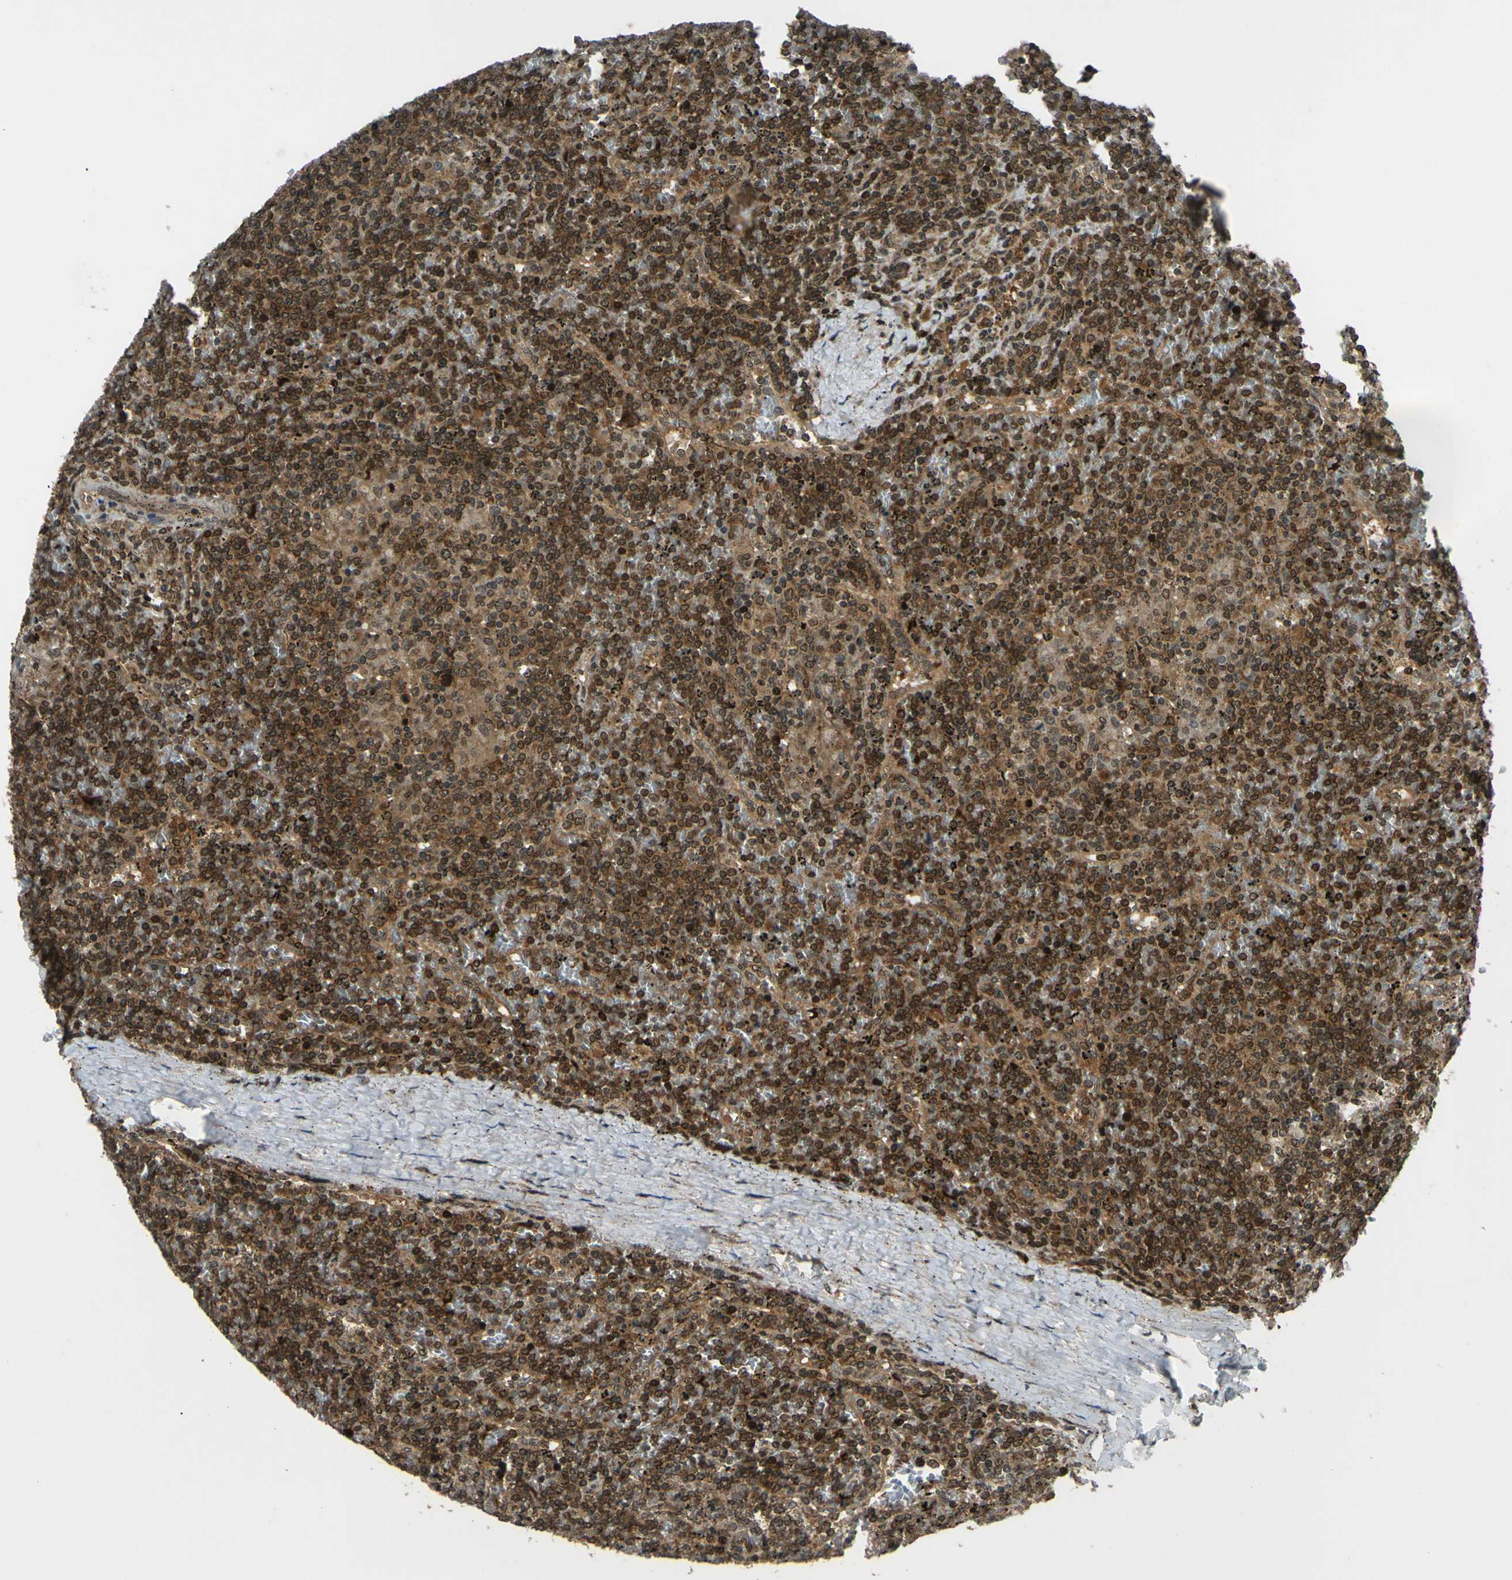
{"staining": {"intensity": "moderate", "quantity": ">75%", "location": "cytoplasmic/membranous,nuclear"}, "tissue": "lymphoma", "cell_type": "Tumor cells", "image_type": "cancer", "snomed": [{"axis": "morphology", "description": "Malignant lymphoma, non-Hodgkin's type, Low grade"}, {"axis": "topography", "description": "Spleen"}], "caption": "A brown stain labels moderate cytoplasmic/membranous and nuclear positivity of a protein in malignant lymphoma, non-Hodgkin's type (low-grade) tumor cells.", "gene": "ABCC8", "patient": {"sex": "female", "age": 19}}